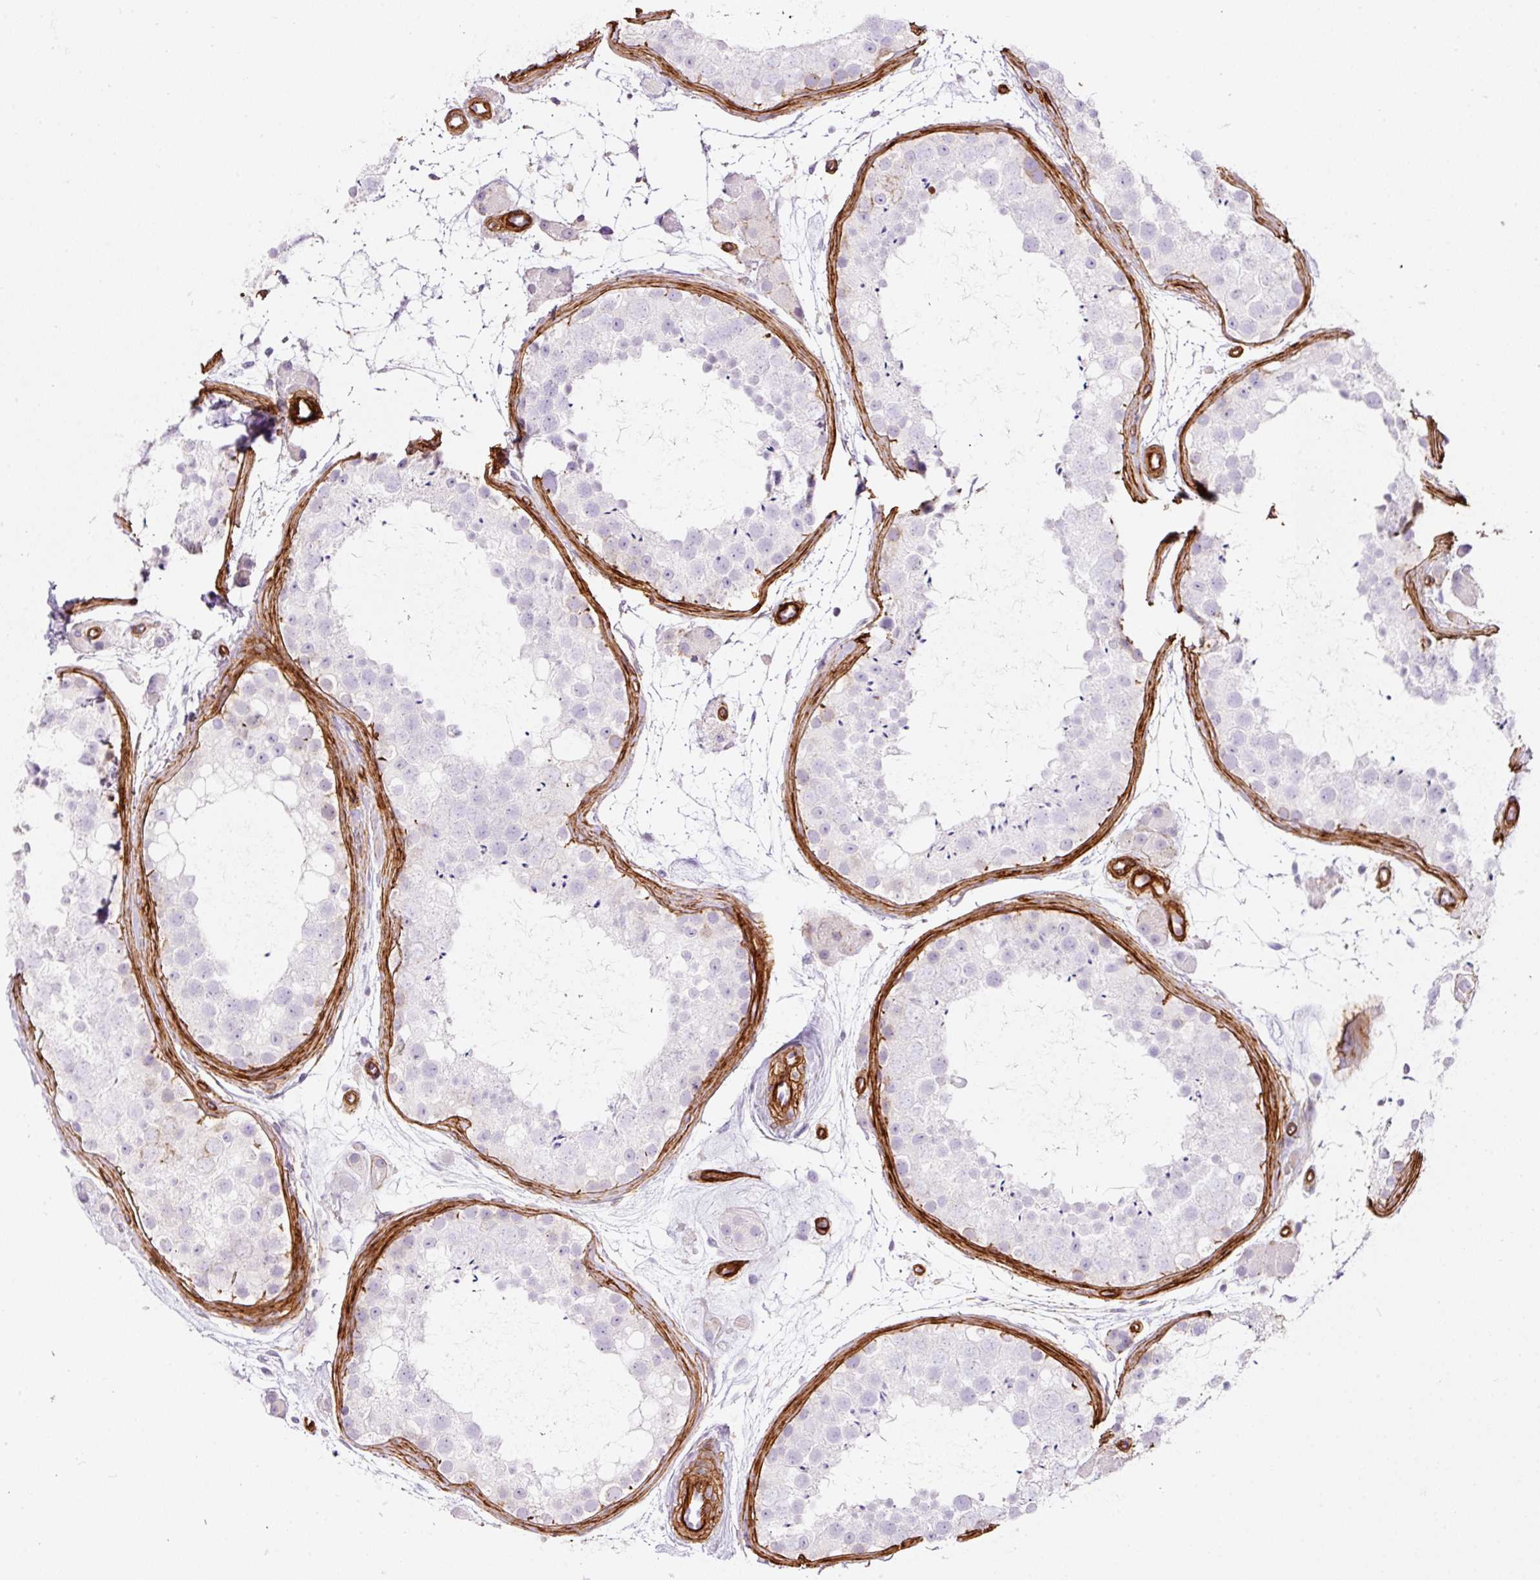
{"staining": {"intensity": "negative", "quantity": "none", "location": "none"}, "tissue": "testis", "cell_type": "Cells in seminiferous ducts", "image_type": "normal", "snomed": [{"axis": "morphology", "description": "Normal tissue, NOS"}, {"axis": "topography", "description": "Testis"}], "caption": "Cells in seminiferous ducts show no significant expression in normal testis. (Brightfield microscopy of DAB immunohistochemistry at high magnification).", "gene": "LOXL4", "patient": {"sex": "male", "age": 41}}